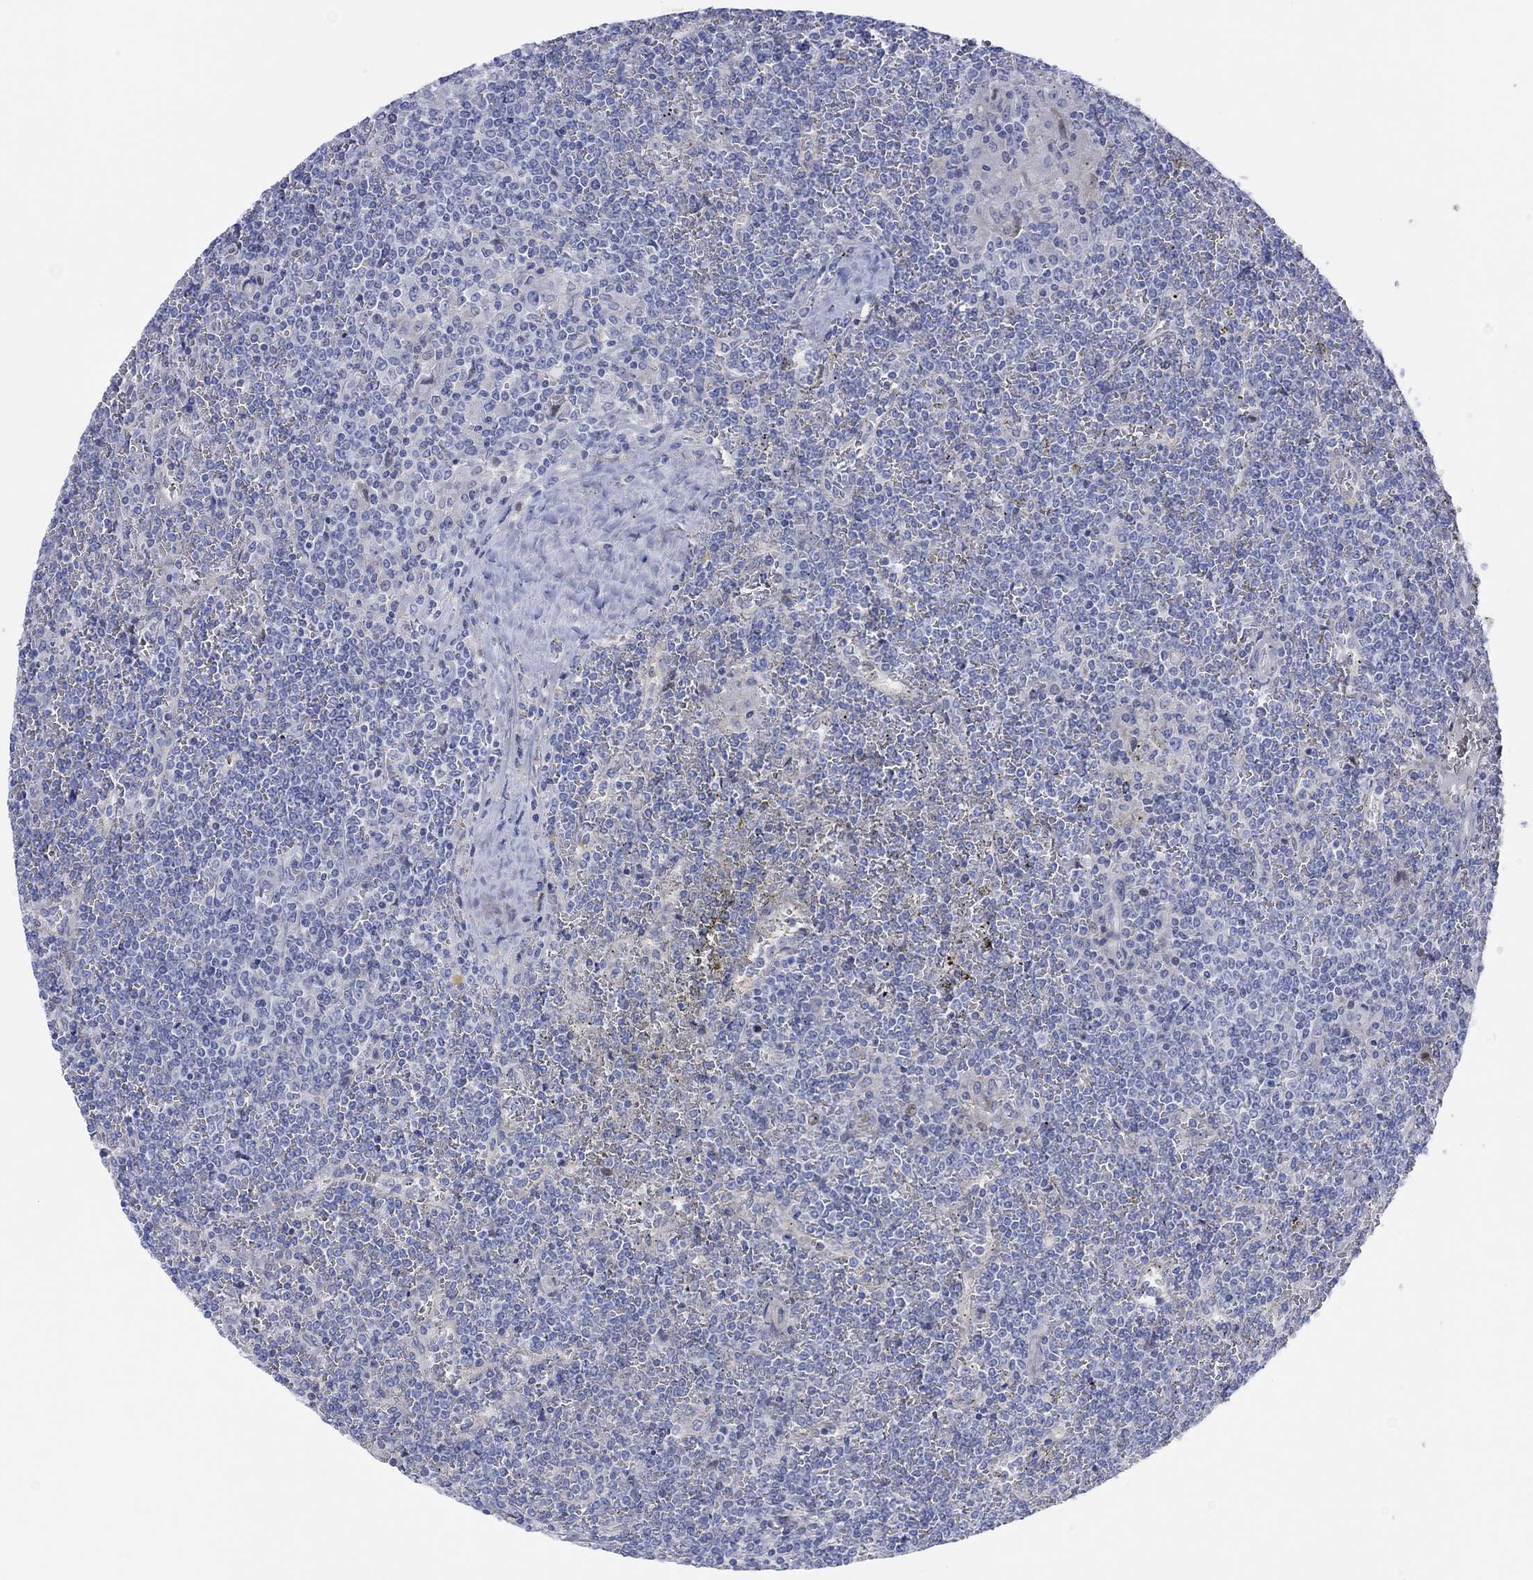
{"staining": {"intensity": "negative", "quantity": "none", "location": "none"}, "tissue": "lymphoma", "cell_type": "Tumor cells", "image_type": "cancer", "snomed": [{"axis": "morphology", "description": "Malignant lymphoma, non-Hodgkin's type, Low grade"}, {"axis": "topography", "description": "Spleen"}], "caption": "Photomicrograph shows no protein staining in tumor cells of lymphoma tissue.", "gene": "TLDC2", "patient": {"sex": "female", "age": 19}}